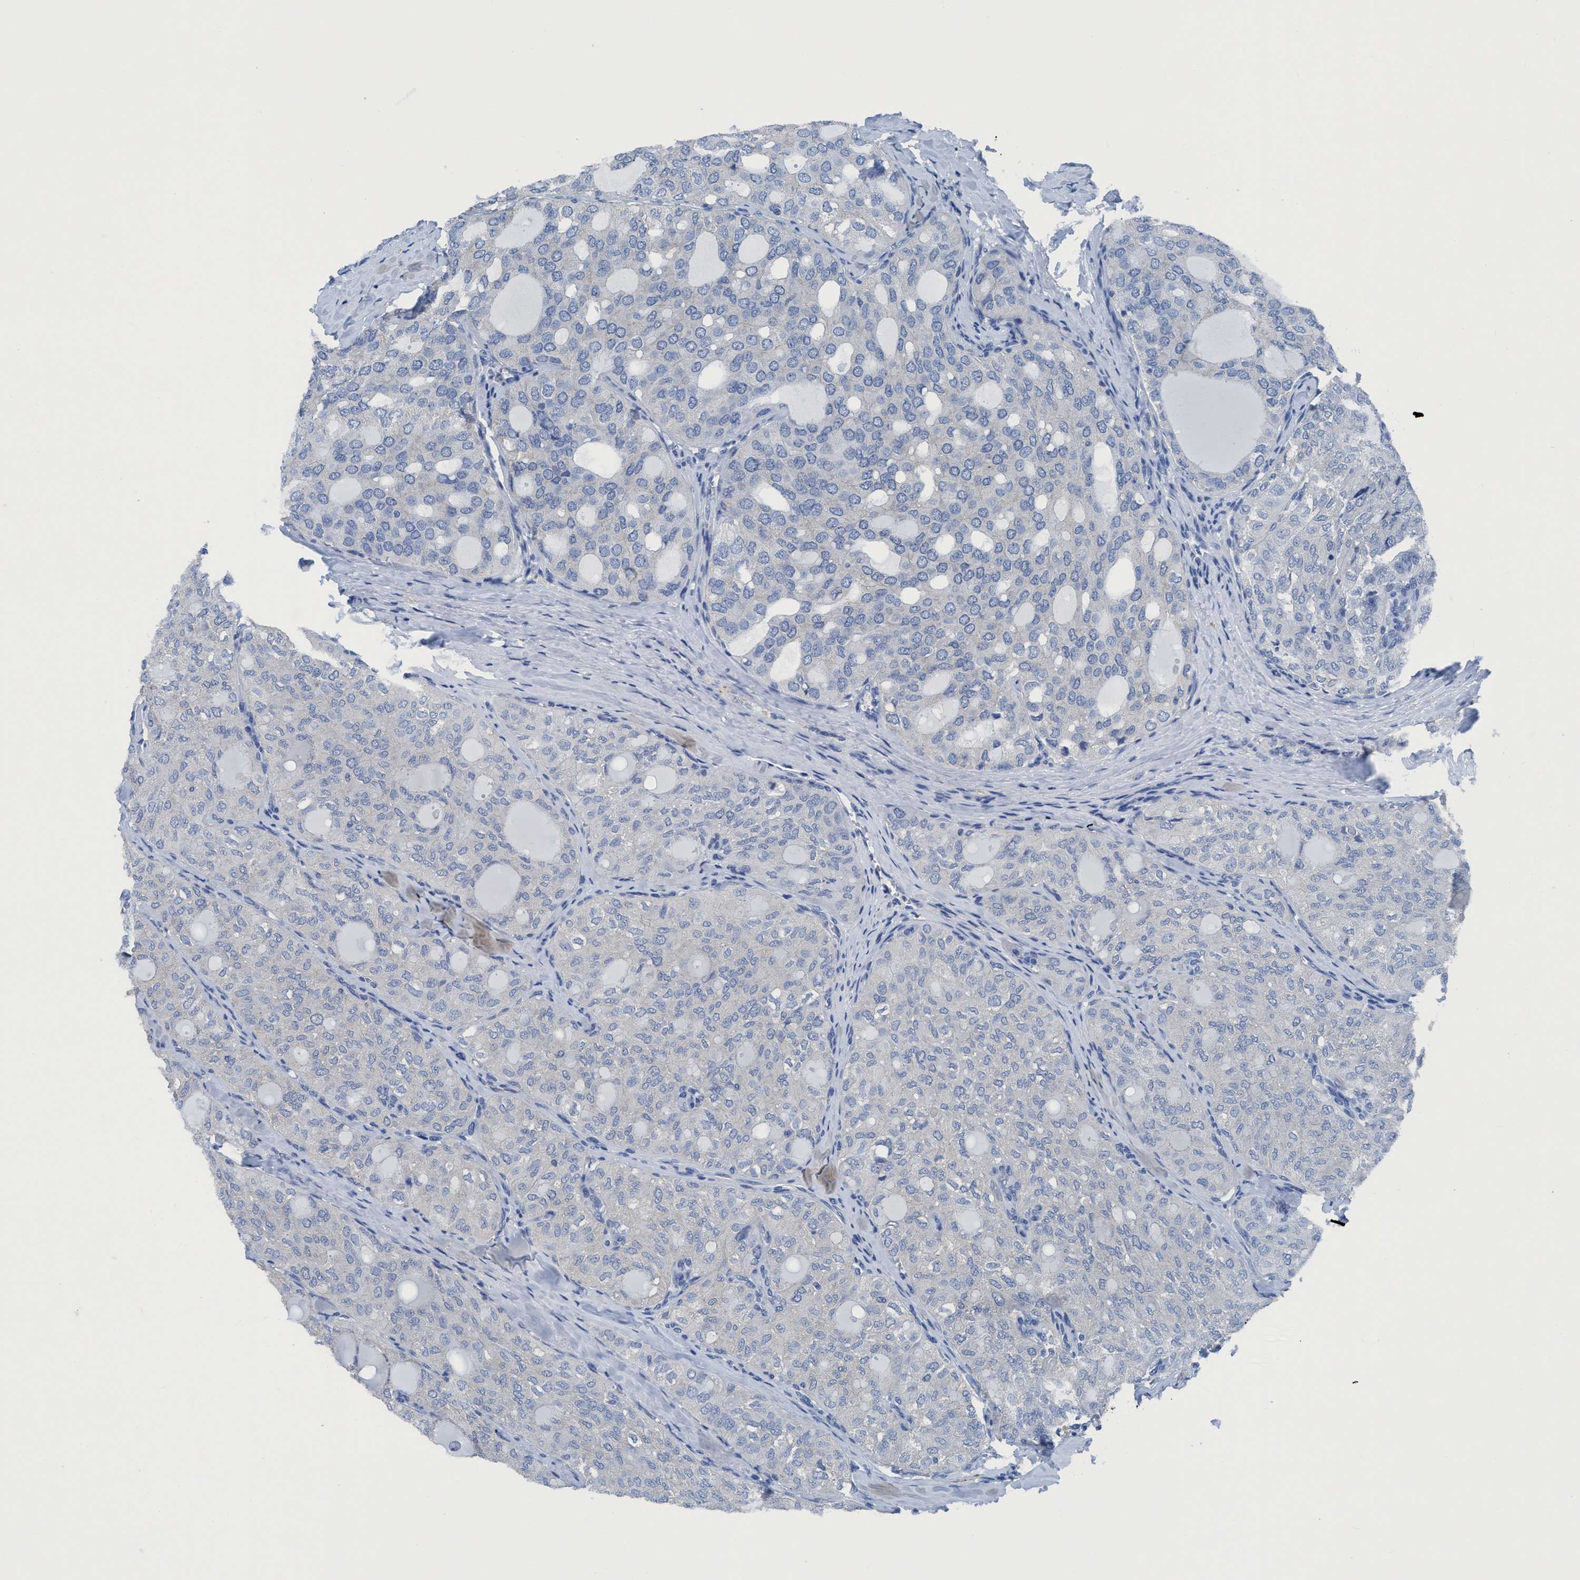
{"staining": {"intensity": "negative", "quantity": "none", "location": "none"}, "tissue": "thyroid cancer", "cell_type": "Tumor cells", "image_type": "cancer", "snomed": [{"axis": "morphology", "description": "Follicular adenoma carcinoma, NOS"}, {"axis": "topography", "description": "Thyroid gland"}], "caption": "DAB immunohistochemical staining of thyroid follicular adenoma carcinoma demonstrates no significant expression in tumor cells.", "gene": "DNAI1", "patient": {"sex": "male", "age": 75}}